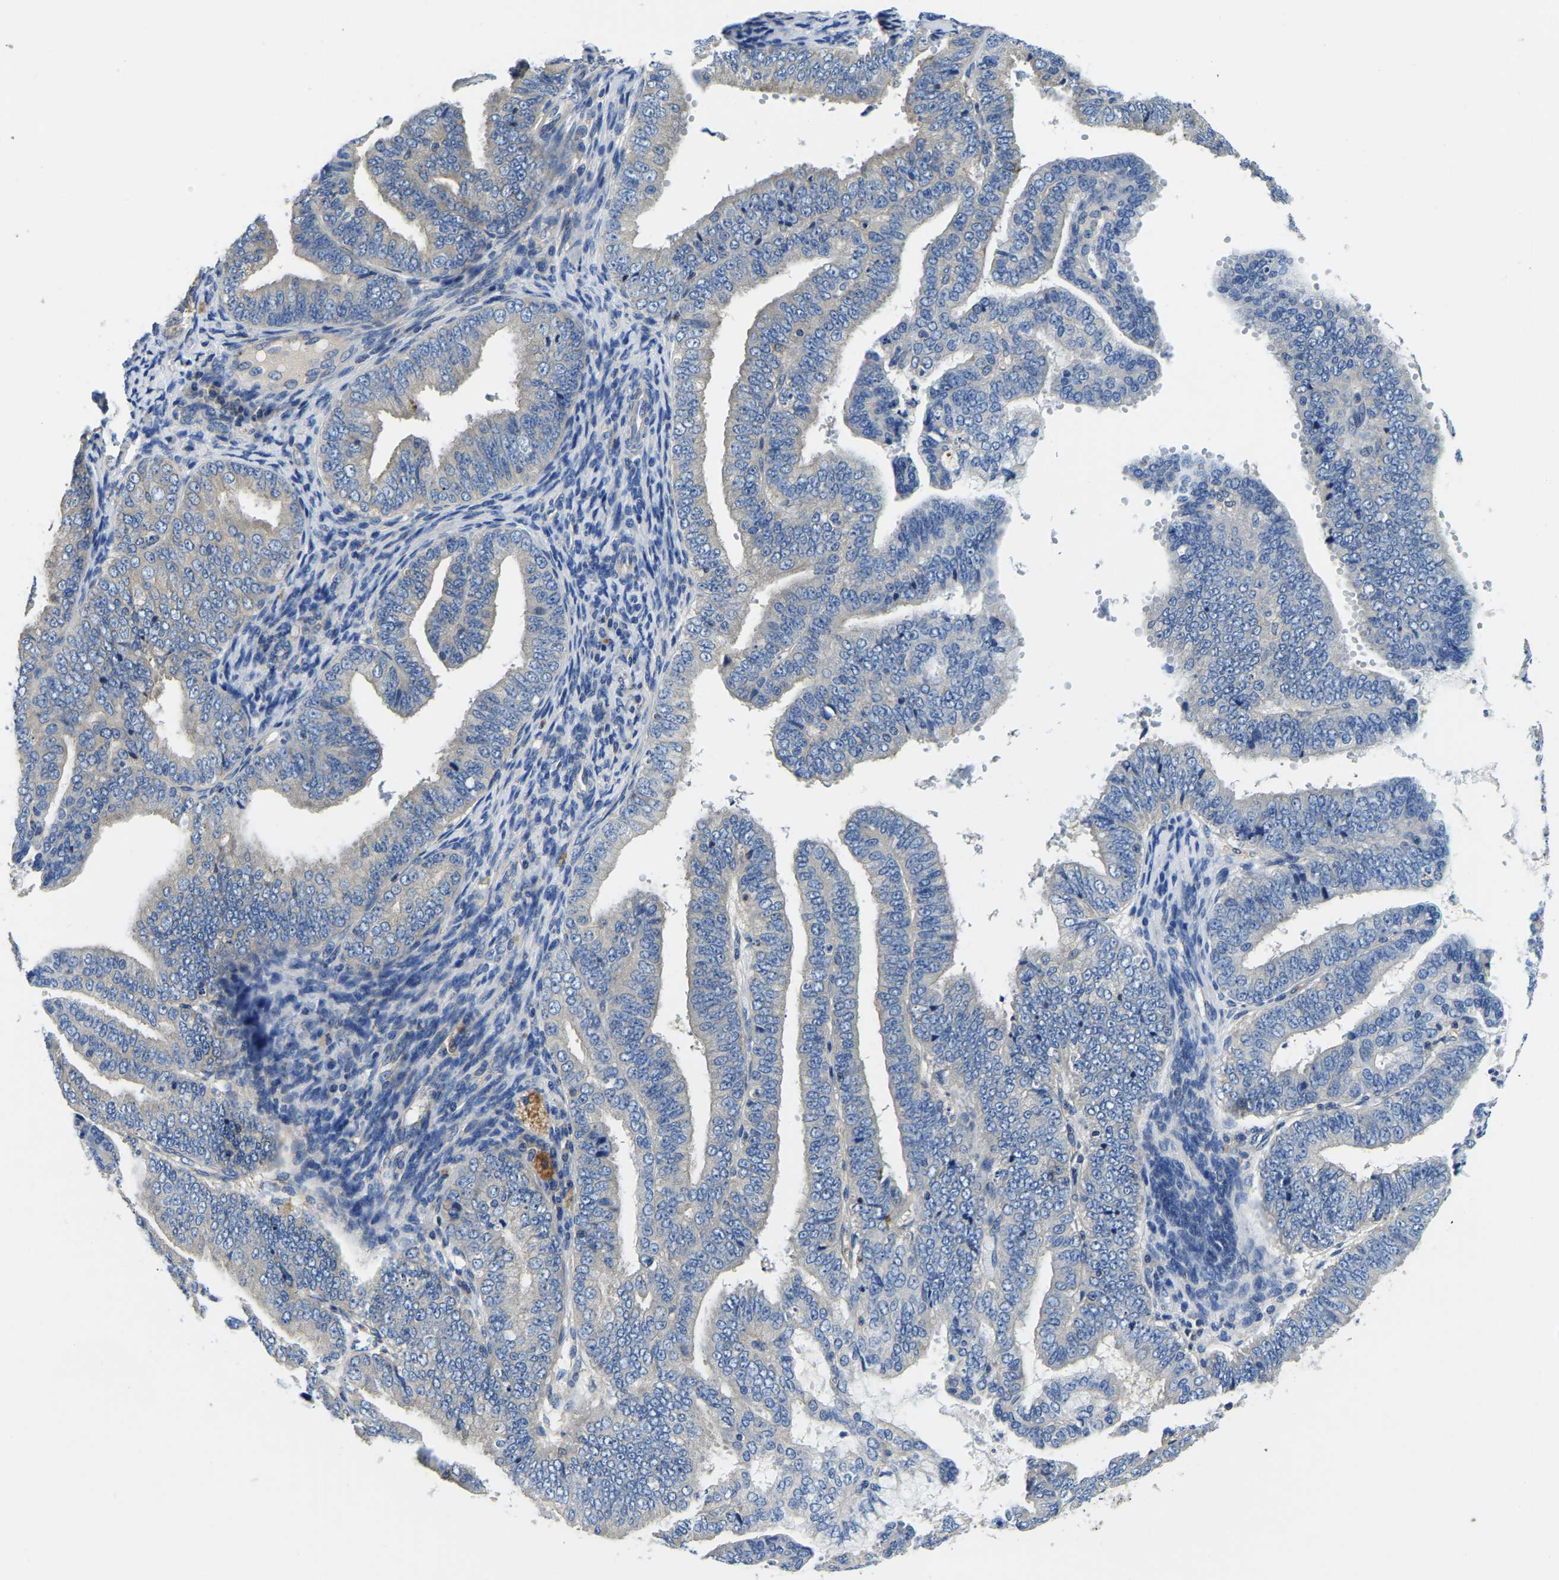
{"staining": {"intensity": "weak", "quantity": "25%-75%", "location": "cytoplasmic/membranous"}, "tissue": "endometrial cancer", "cell_type": "Tumor cells", "image_type": "cancer", "snomed": [{"axis": "morphology", "description": "Adenocarcinoma, NOS"}, {"axis": "topography", "description": "Endometrium"}], "caption": "An immunohistochemistry histopathology image of tumor tissue is shown. Protein staining in brown shows weak cytoplasmic/membranous positivity in endometrial adenocarcinoma within tumor cells.", "gene": "STAT2", "patient": {"sex": "female", "age": 63}}